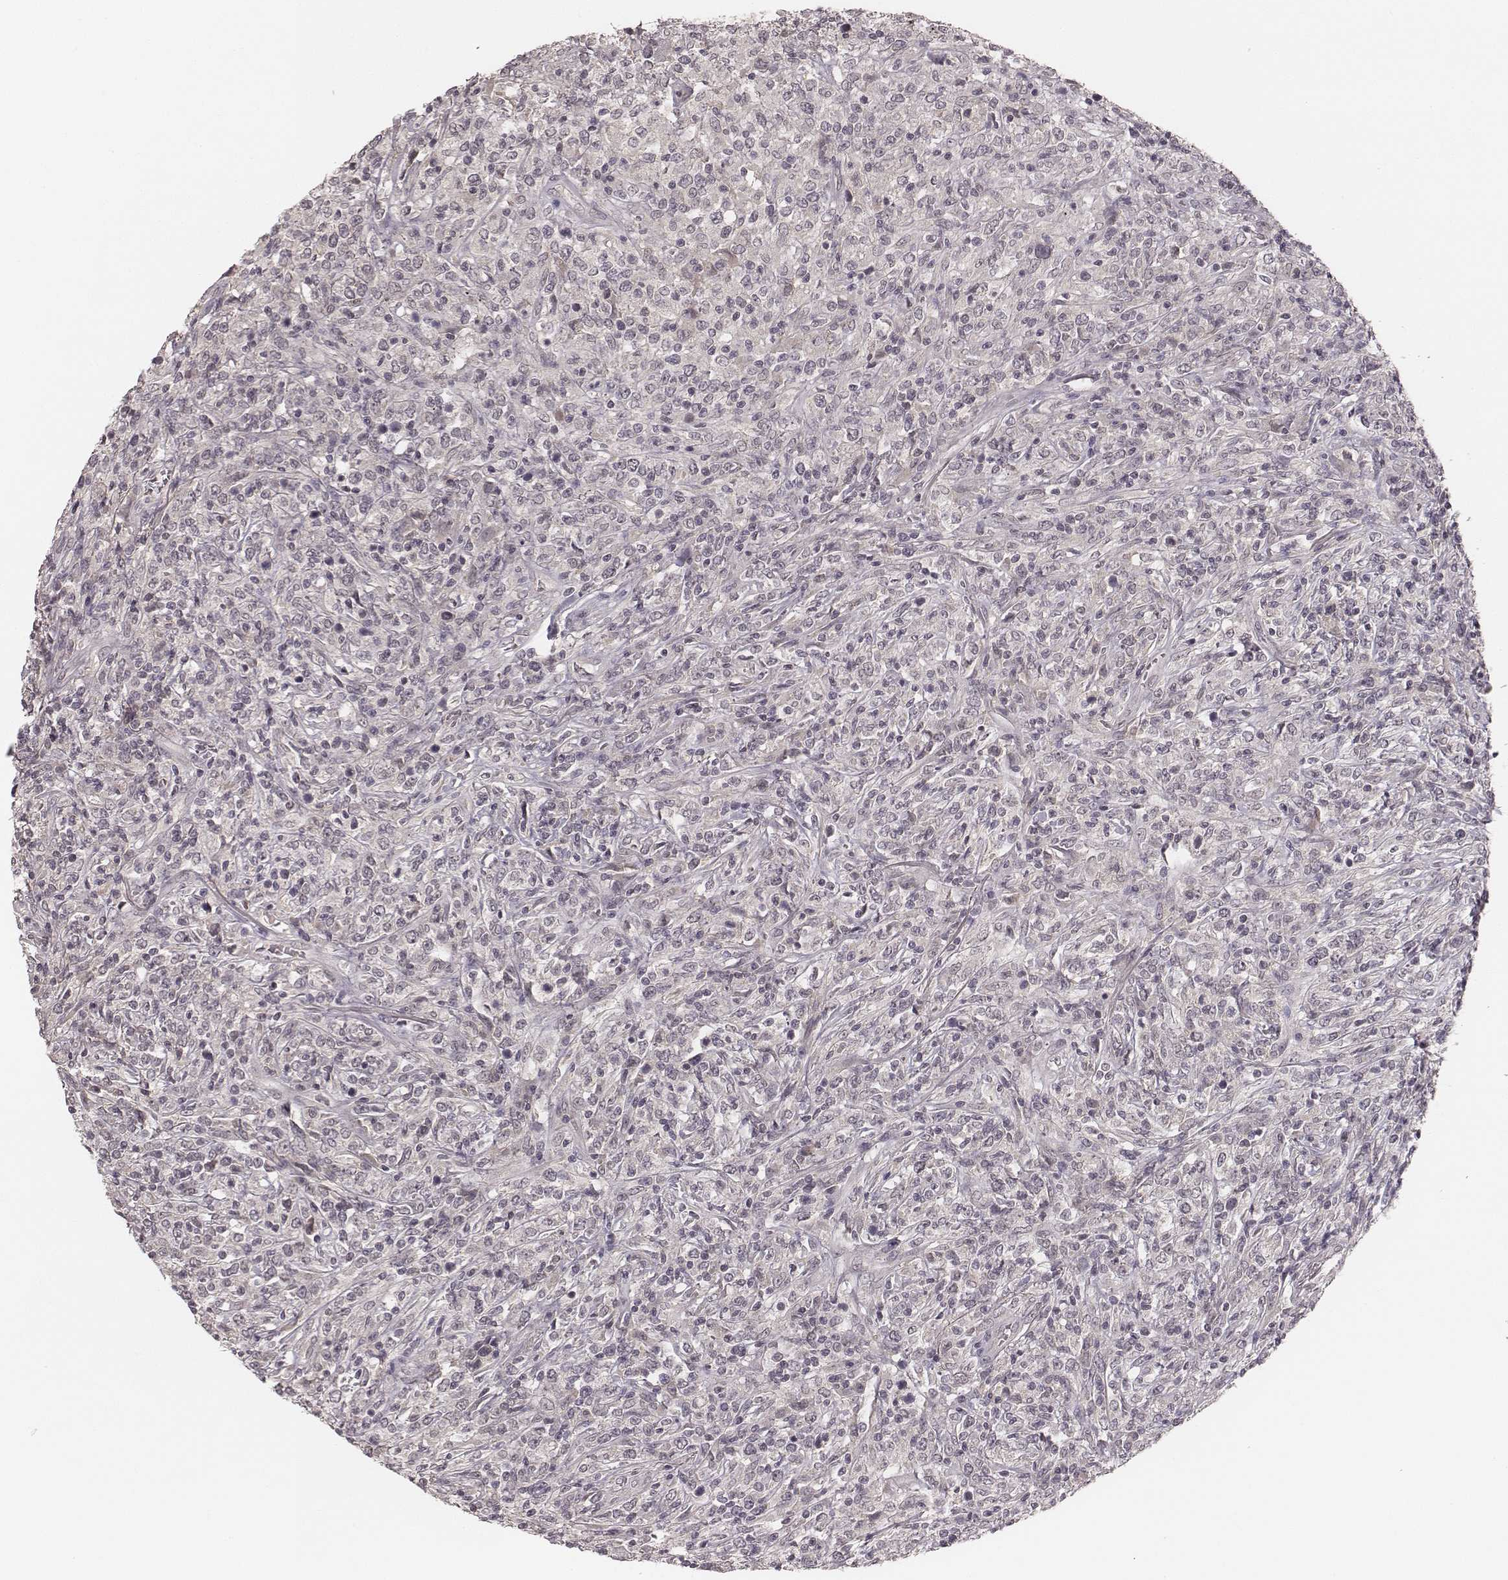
{"staining": {"intensity": "negative", "quantity": "none", "location": "none"}, "tissue": "lymphoma", "cell_type": "Tumor cells", "image_type": "cancer", "snomed": [{"axis": "morphology", "description": "Malignant lymphoma, non-Hodgkin's type, High grade"}, {"axis": "topography", "description": "Lung"}], "caption": "There is no significant positivity in tumor cells of lymphoma. (DAB immunohistochemistry visualized using brightfield microscopy, high magnification).", "gene": "LY6K", "patient": {"sex": "male", "age": 79}}